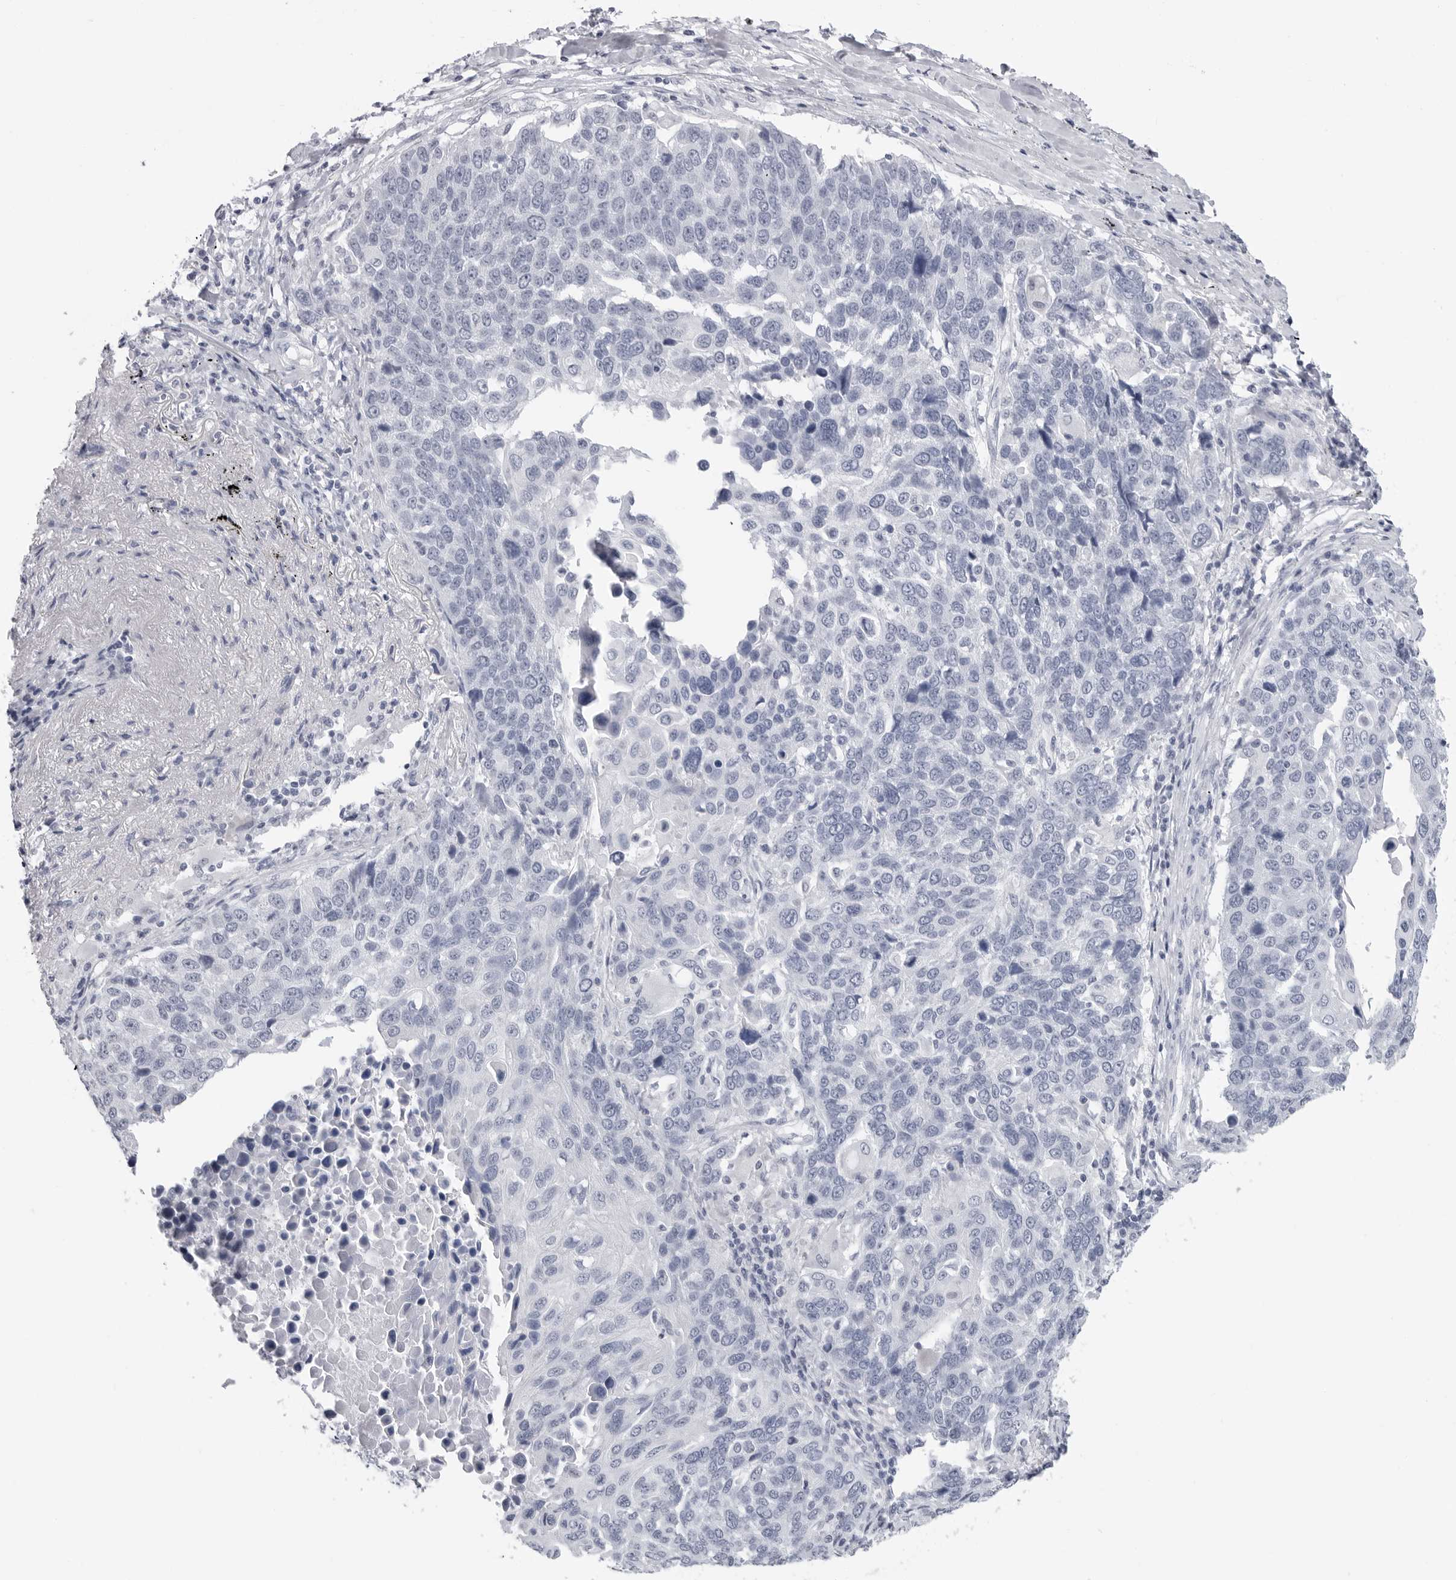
{"staining": {"intensity": "negative", "quantity": "none", "location": "none"}, "tissue": "lung cancer", "cell_type": "Tumor cells", "image_type": "cancer", "snomed": [{"axis": "morphology", "description": "Squamous cell carcinoma, NOS"}, {"axis": "topography", "description": "Lung"}], "caption": "High power microscopy micrograph of an immunohistochemistry micrograph of lung cancer, revealing no significant expression in tumor cells.", "gene": "PGA3", "patient": {"sex": "male", "age": 66}}